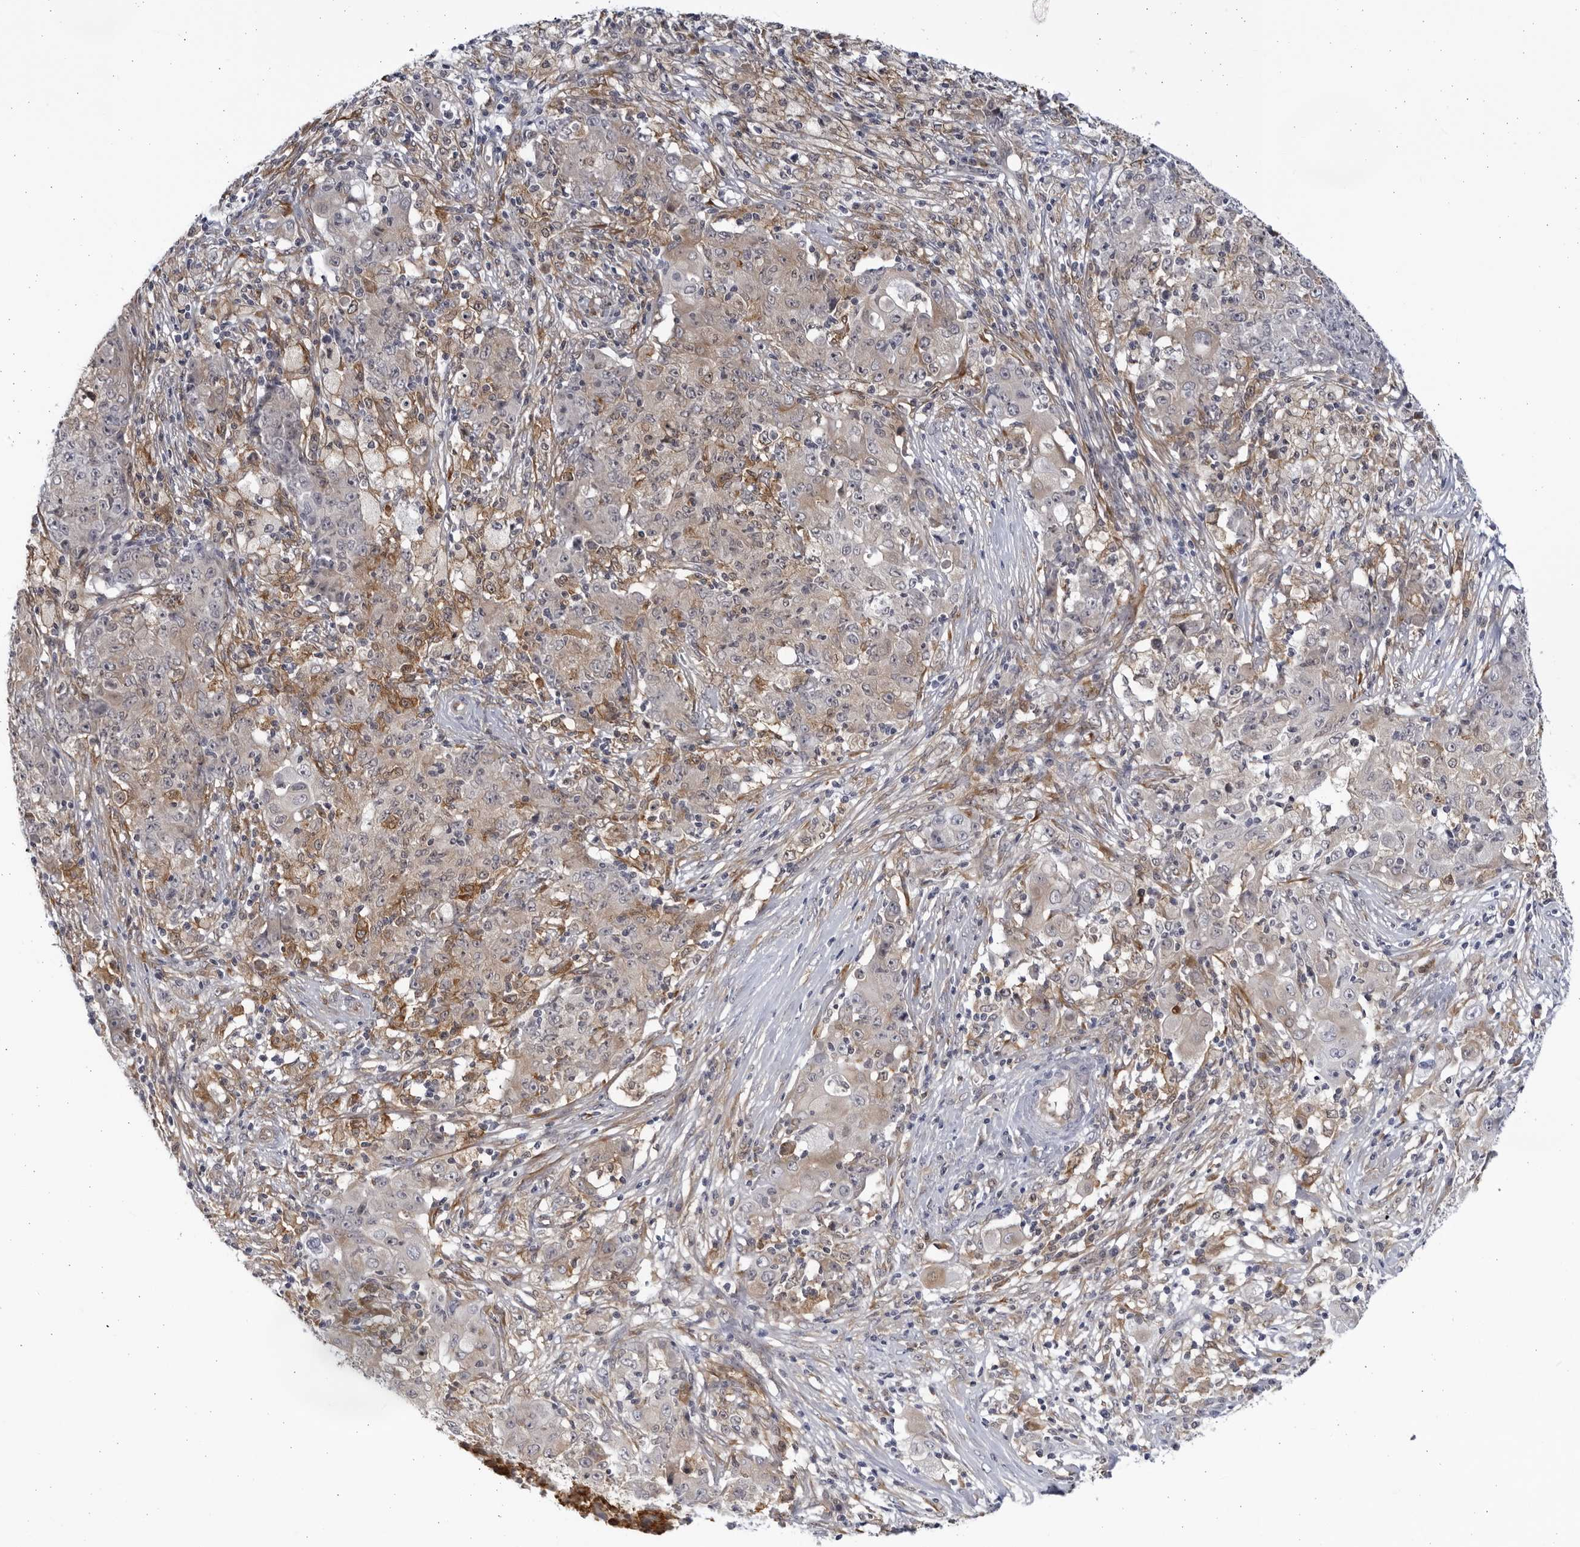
{"staining": {"intensity": "negative", "quantity": "none", "location": "none"}, "tissue": "ovarian cancer", "cell_type": "Tumor cells", "image_type": "cancer", "snomed": [{"axis": "morphology", "description": "Carcinoma, endometroid"}, {"axis": "topography", "description": "Ovary"}], "caption": "The immunohistochemistry micrograph has no significant positivity in tumor cells of endometroid carcinoma (ovarian) tissue.", "gene": "BMP2K", "patient": {"sex": "female", "age": 42}}